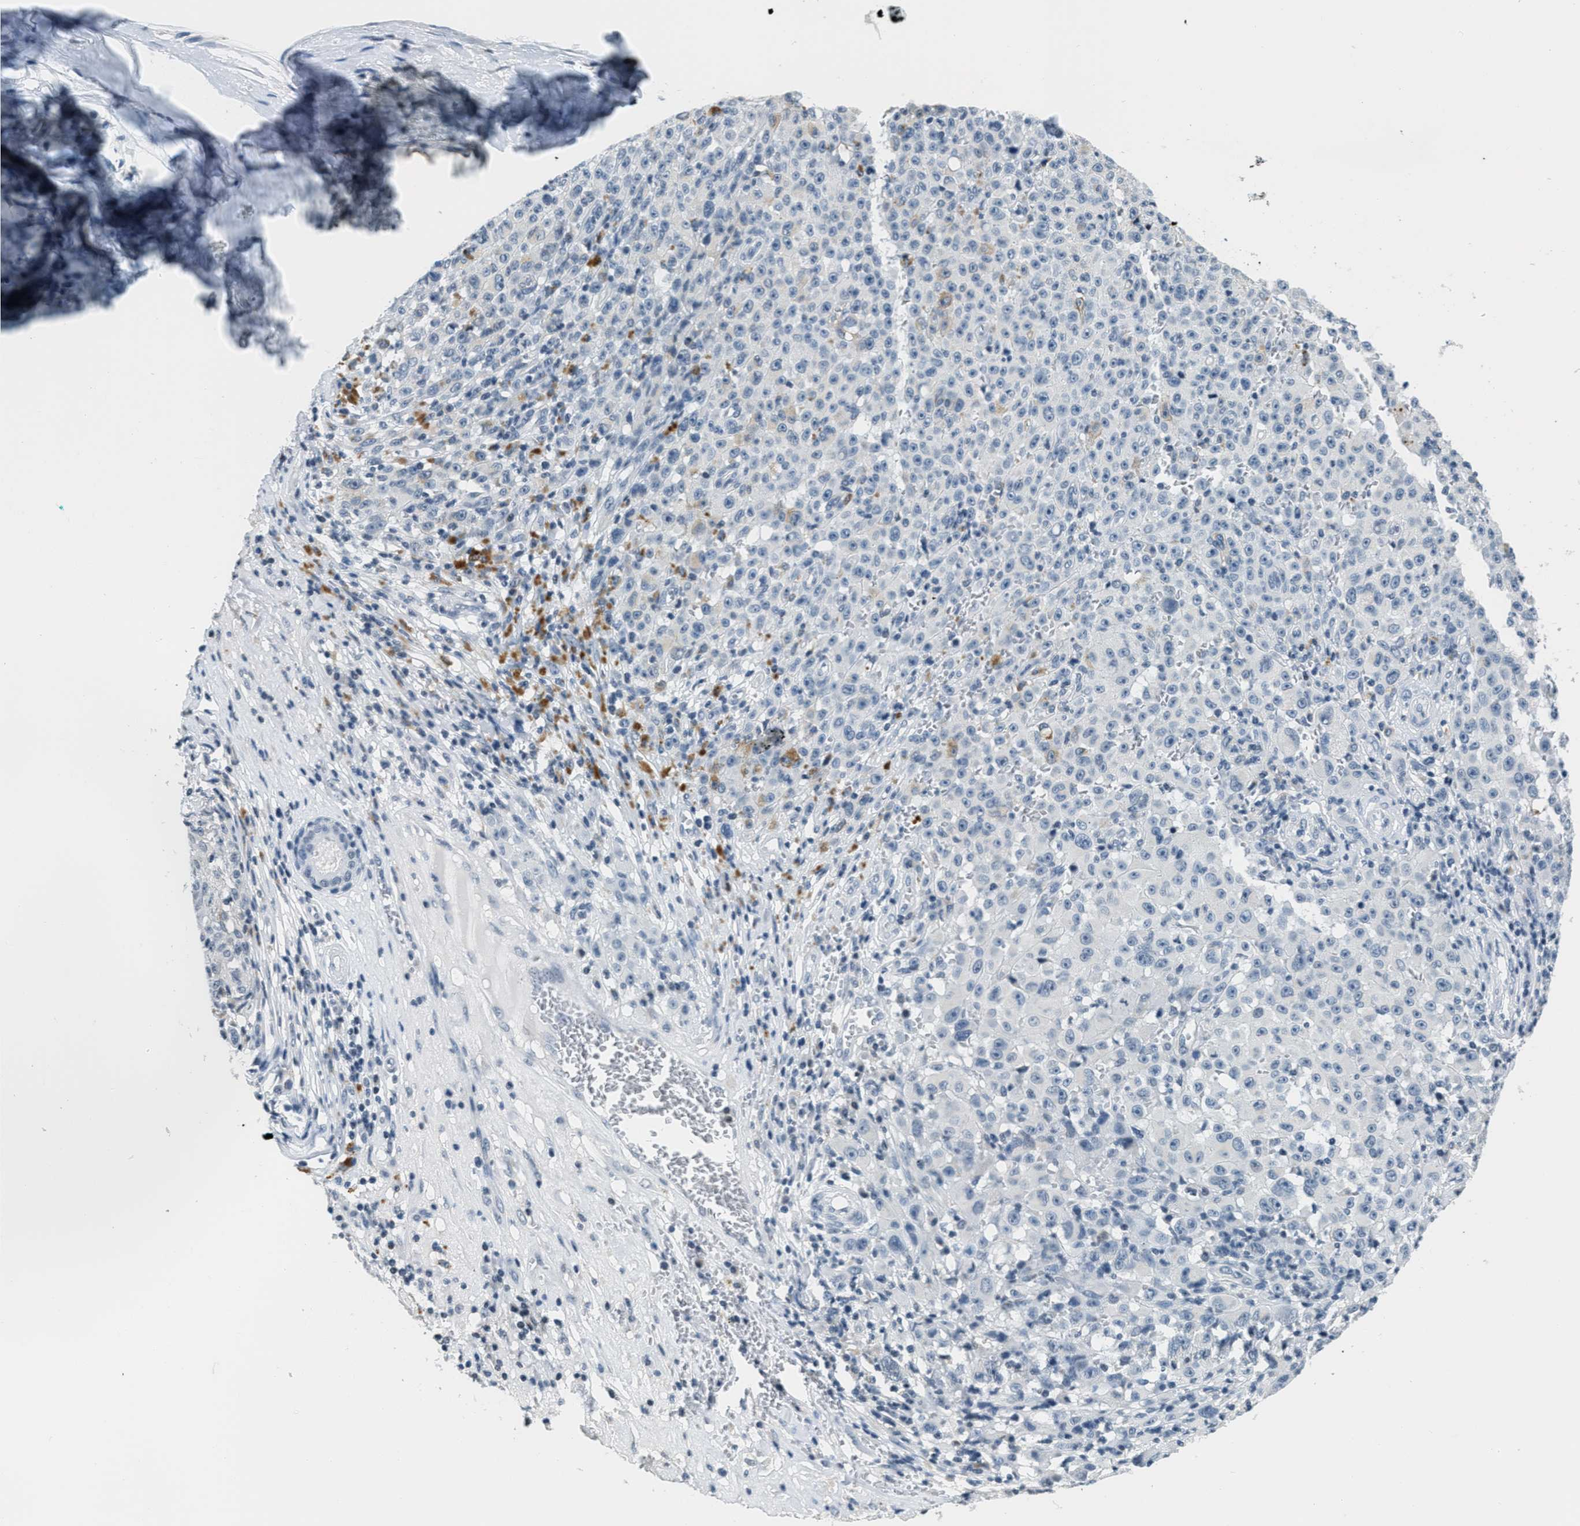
{"staining": {"intensity": "negative", "quantity": "none", "location": "none"}, "tissue": "melanoma", "cell_type": "Tumor cells", "image_type": "cancer", "snomed": [{"axis": "morphology", "description": "Malignant melanoma, NOS"}, {"axis": "topography", "description": "Skin"}], "caption": "Micrograph shows no protein staining in tumor cells of malignant melanoma tissue. The staining is performed using DAB brown chromogen with nuclei counter-stained in using hematoxylin.", "gene": "CA4", "patient": {"sex": "female", "age": 82}}